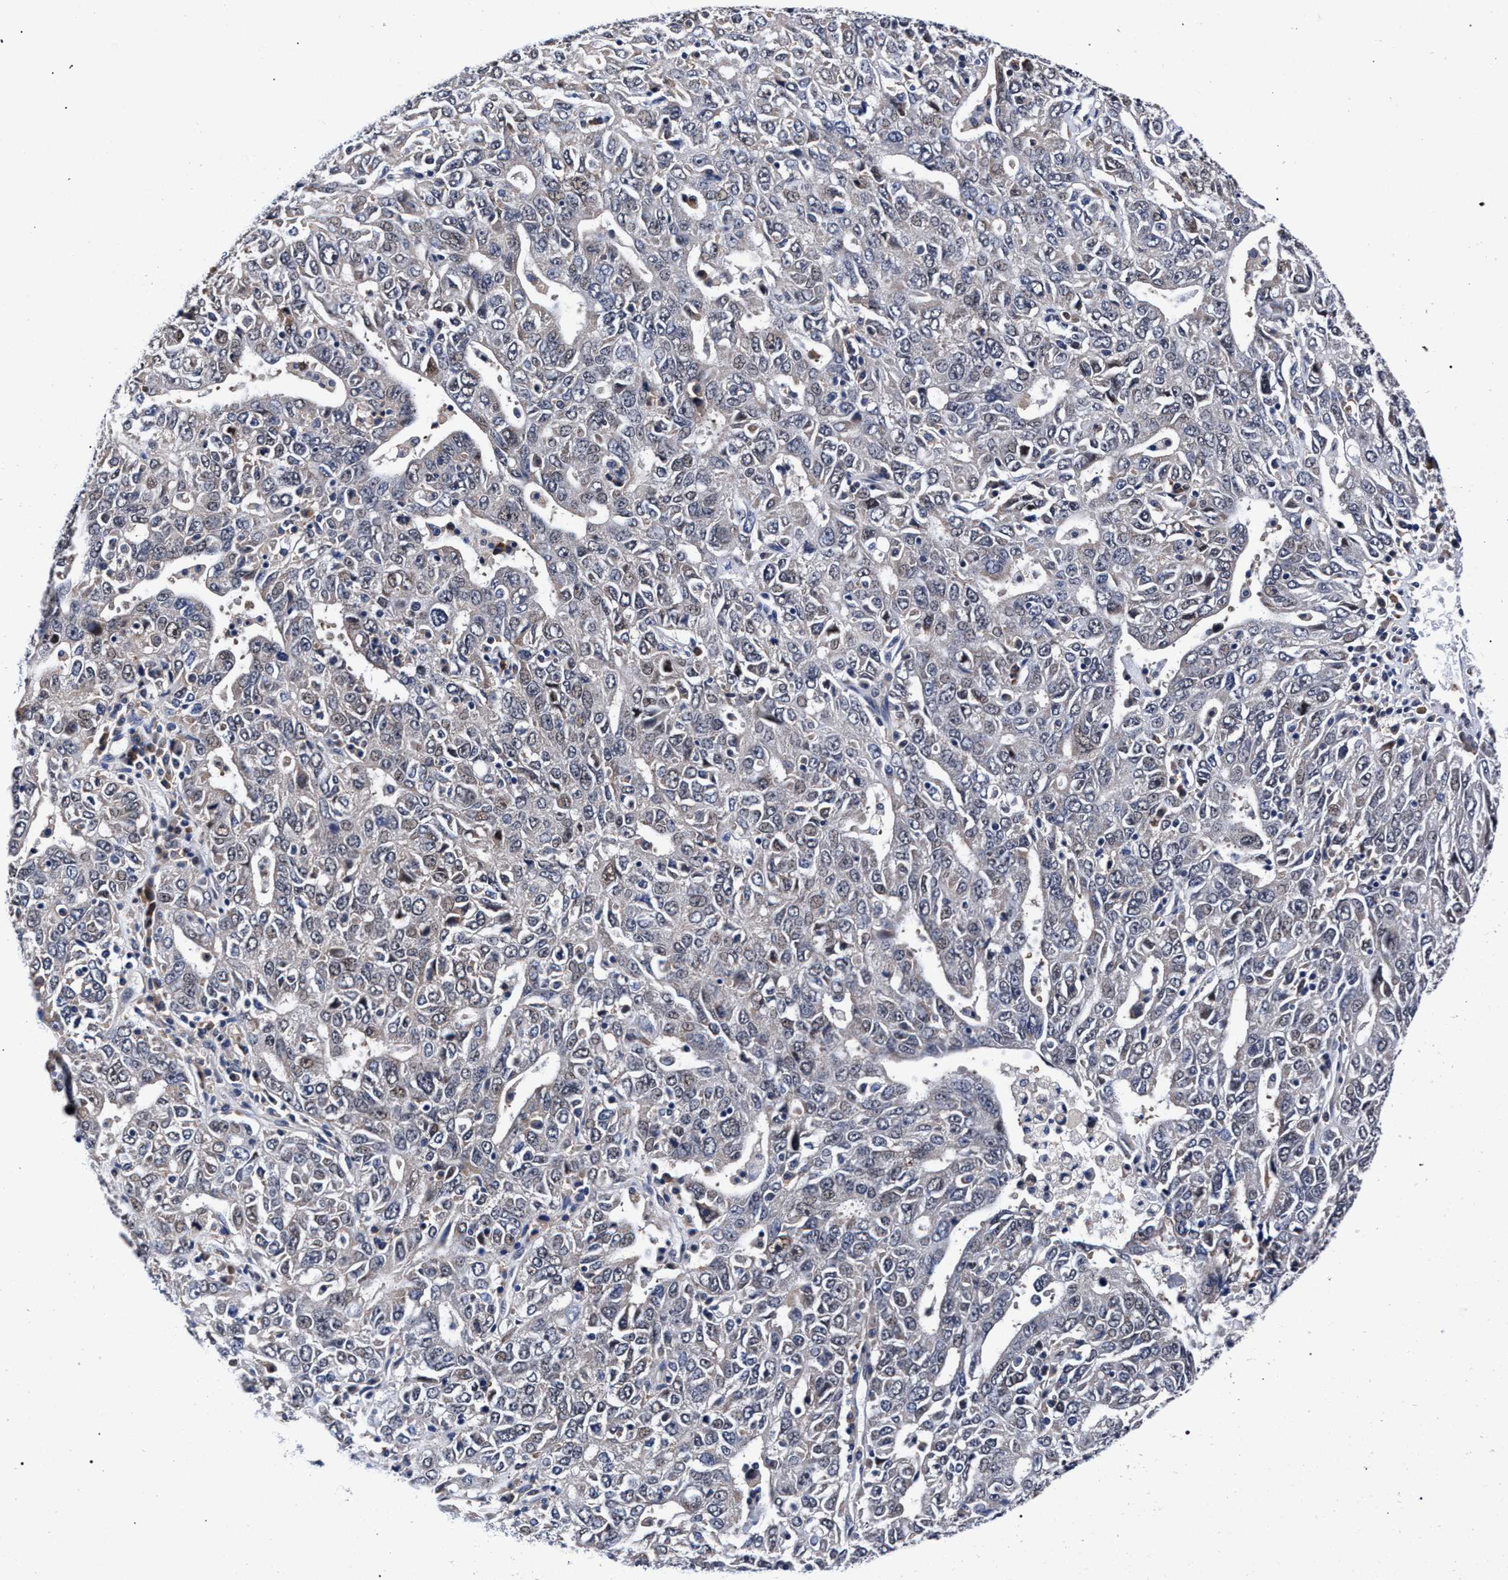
{"staining": {"intensity": "negative", "quantity": "none", "location": "none"}, "tissue": "ovarian cancer", "cell_type": "Tumor cells", "image_type": "cancer", "snomed": [{"axis": "morphology", "description": "Carcinoma, endometroid"}, {"axis": "topography", "description": "Ovary"}], "caption": "Tumor cells show no significant protein expression in ovarian cancer (endometroid carcinoma).", "gene": "ZNF462", "patient": {"sex": "female", "age": 62}}